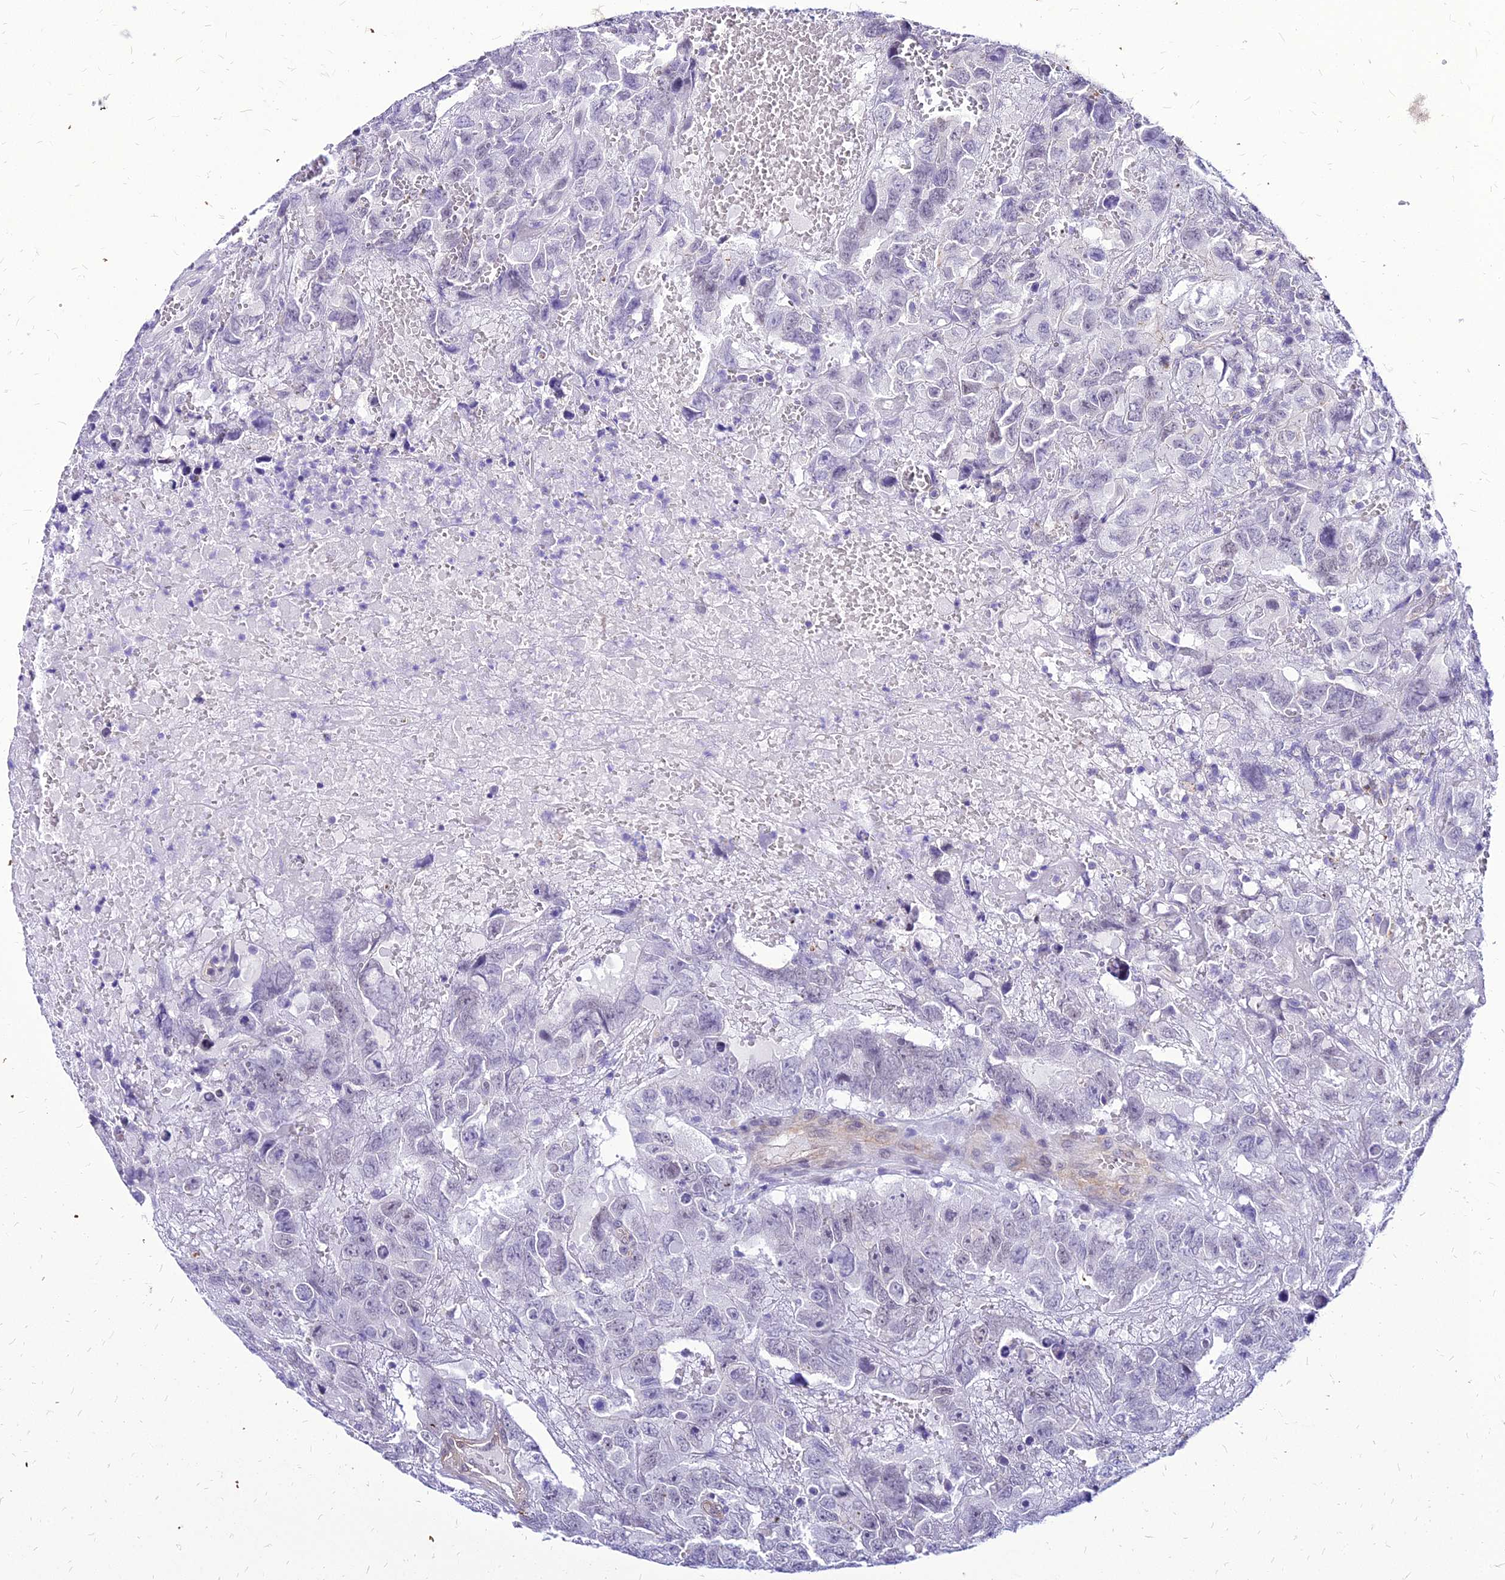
{"staining": {"intensity": "weak", "quantity": "<25%", "location": "nuclear"}, "tissue": "testis cancer", "cell_type": "Tumor cells", "image_type": "cancer", "snomed": [{"axis": "morphology", "description": "Carcinoma, Embryonal, NOS"}, {"axis": "topography", "description": "Testis"}], "caption": "Human testis cancer stained for a protein using IHC demonstrates no positivity in tumor cells.", "gene": "YEATS2", "patient": {"sex": "male", "age": 45}}